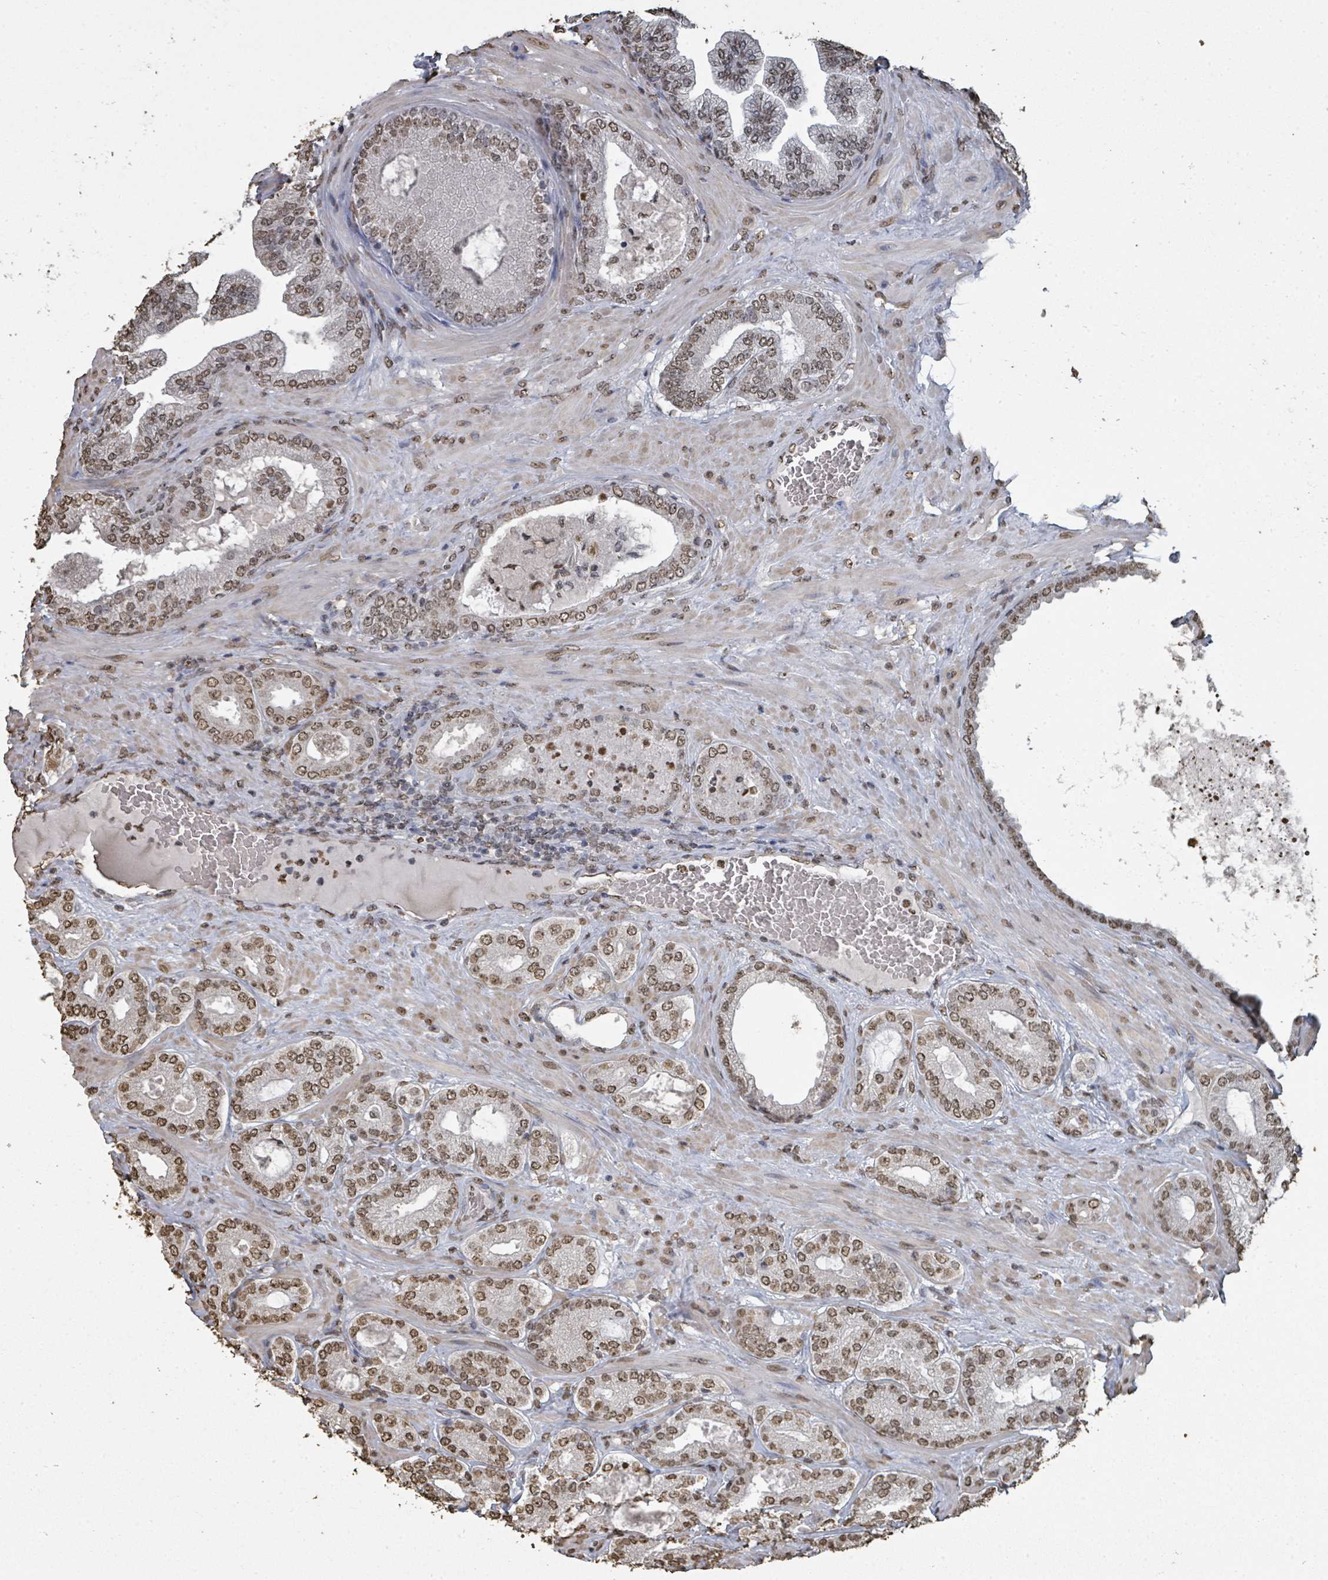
{"staining": {"intensity": "moderate", "quantity": ">75%", "location": "nuclear"}, "tissue": "prostate cancer", "cell_type": "Tumor cells", "image_type": "cancer", "snomed": [{"axis": "morphology", "description": "Adenocarcinoma, Low grade"}, {"axis": "topography", "description": "Prostate"}], "caption": "Prostate cancer stained for a protein (brown) reveals moderate nuclear positive expression in about >75% of tumor cells.", "gene": "MRPS12", "patient": {"sex": "male", "age": 63}}